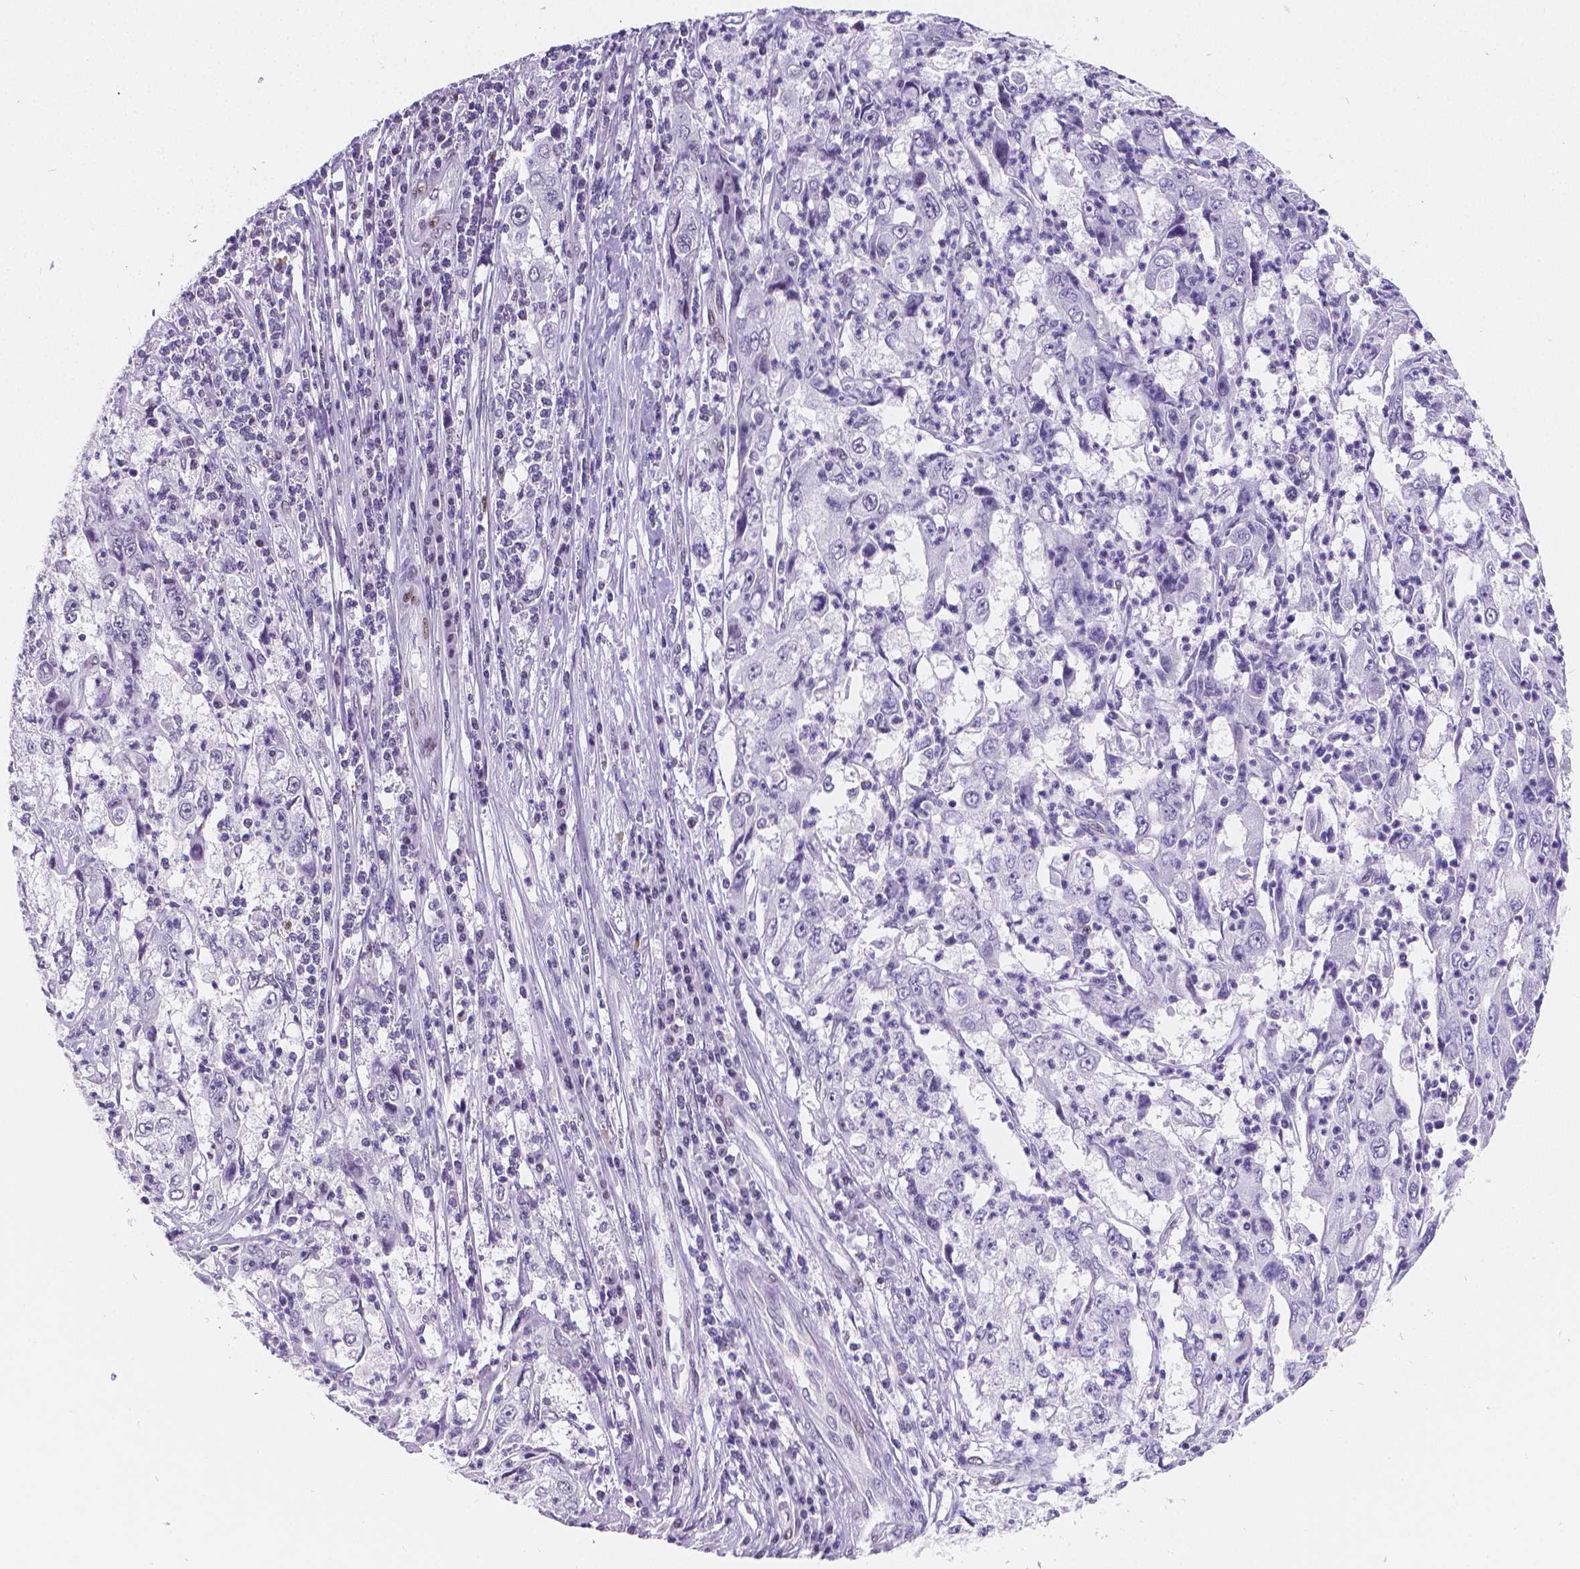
{"staining": {"intensity": "negative", "quantity": "none", "location": "none"}, "tissue": "cervical cancer", "cell_type": "Tumor cells", "image_type": "cancer", "snomed": [{"axis": "morphology", "description": "Squamous cell carcinoma, NOS"}, {"axis": "topography", "description": "Cervix"}], "caption": "Immunohistochemical staining of cervical cancer (squamous cell carcinoma) shows no significant expression in tumor cells. (Immunohistochemistry, brightfield microscopy, high magnification).", "gene": "MEF2C", "patient": {"sex": "female", "age": 36}}